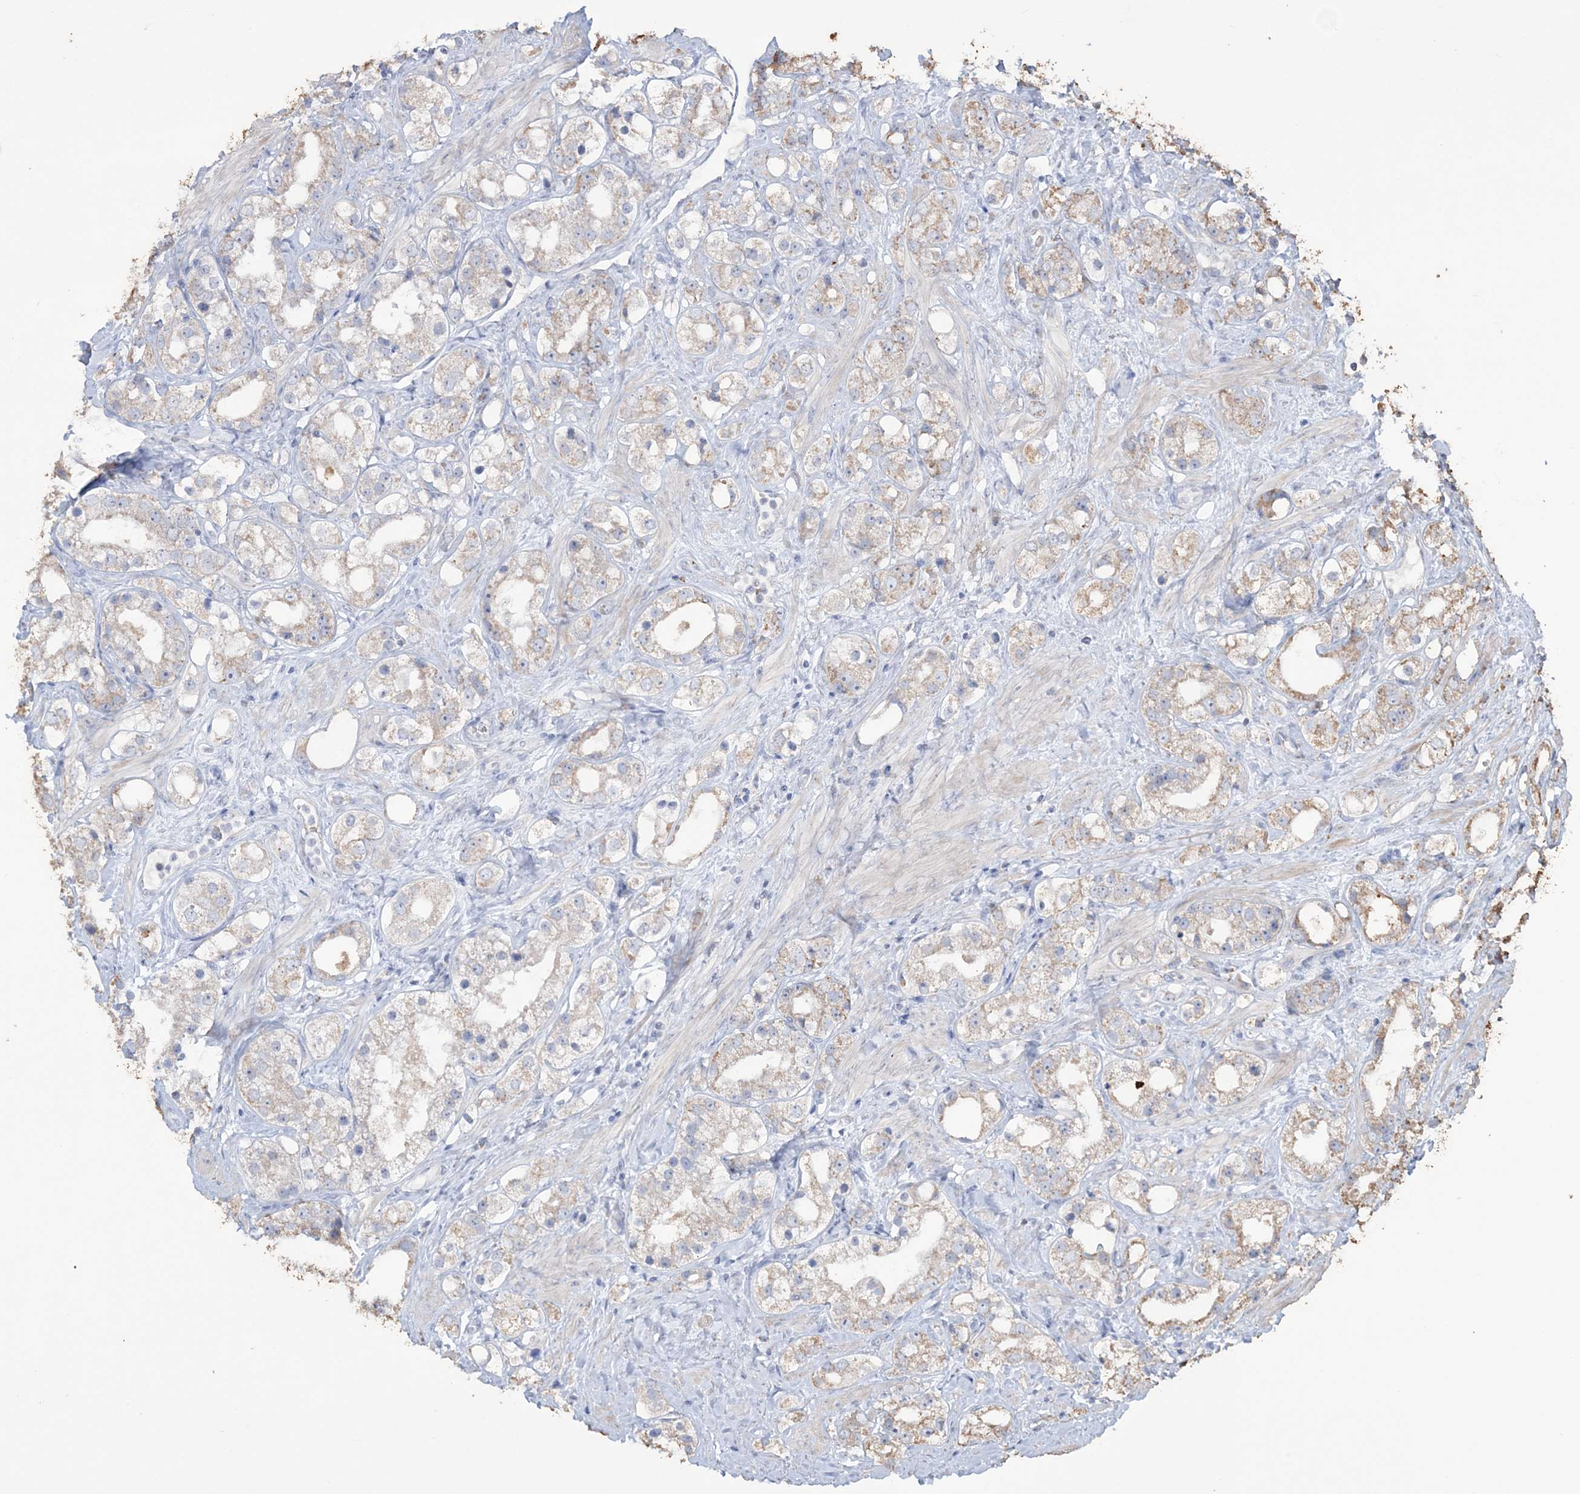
{"staining": {"intensity": "weak", "quantity": "25%-75%", "location": "cytoplasmic/membranous"}, "tissue": "prostate cancer", "cell_type": "Tumor cells", "image_type": "cancer", "snomed": [{"axis": "morphology", "description": "Adenocarcinoma, NOS"}, {"axis": "topography", "description": "Prostate"}], "caption": "Protein analysis of prostate cancer tissue exhibits weak cytoplasmic/membranous expression in about 25%-75% of tumor cells.", "gene": "SFMBT2", "patient": {"sex": "male", "age": 79}}